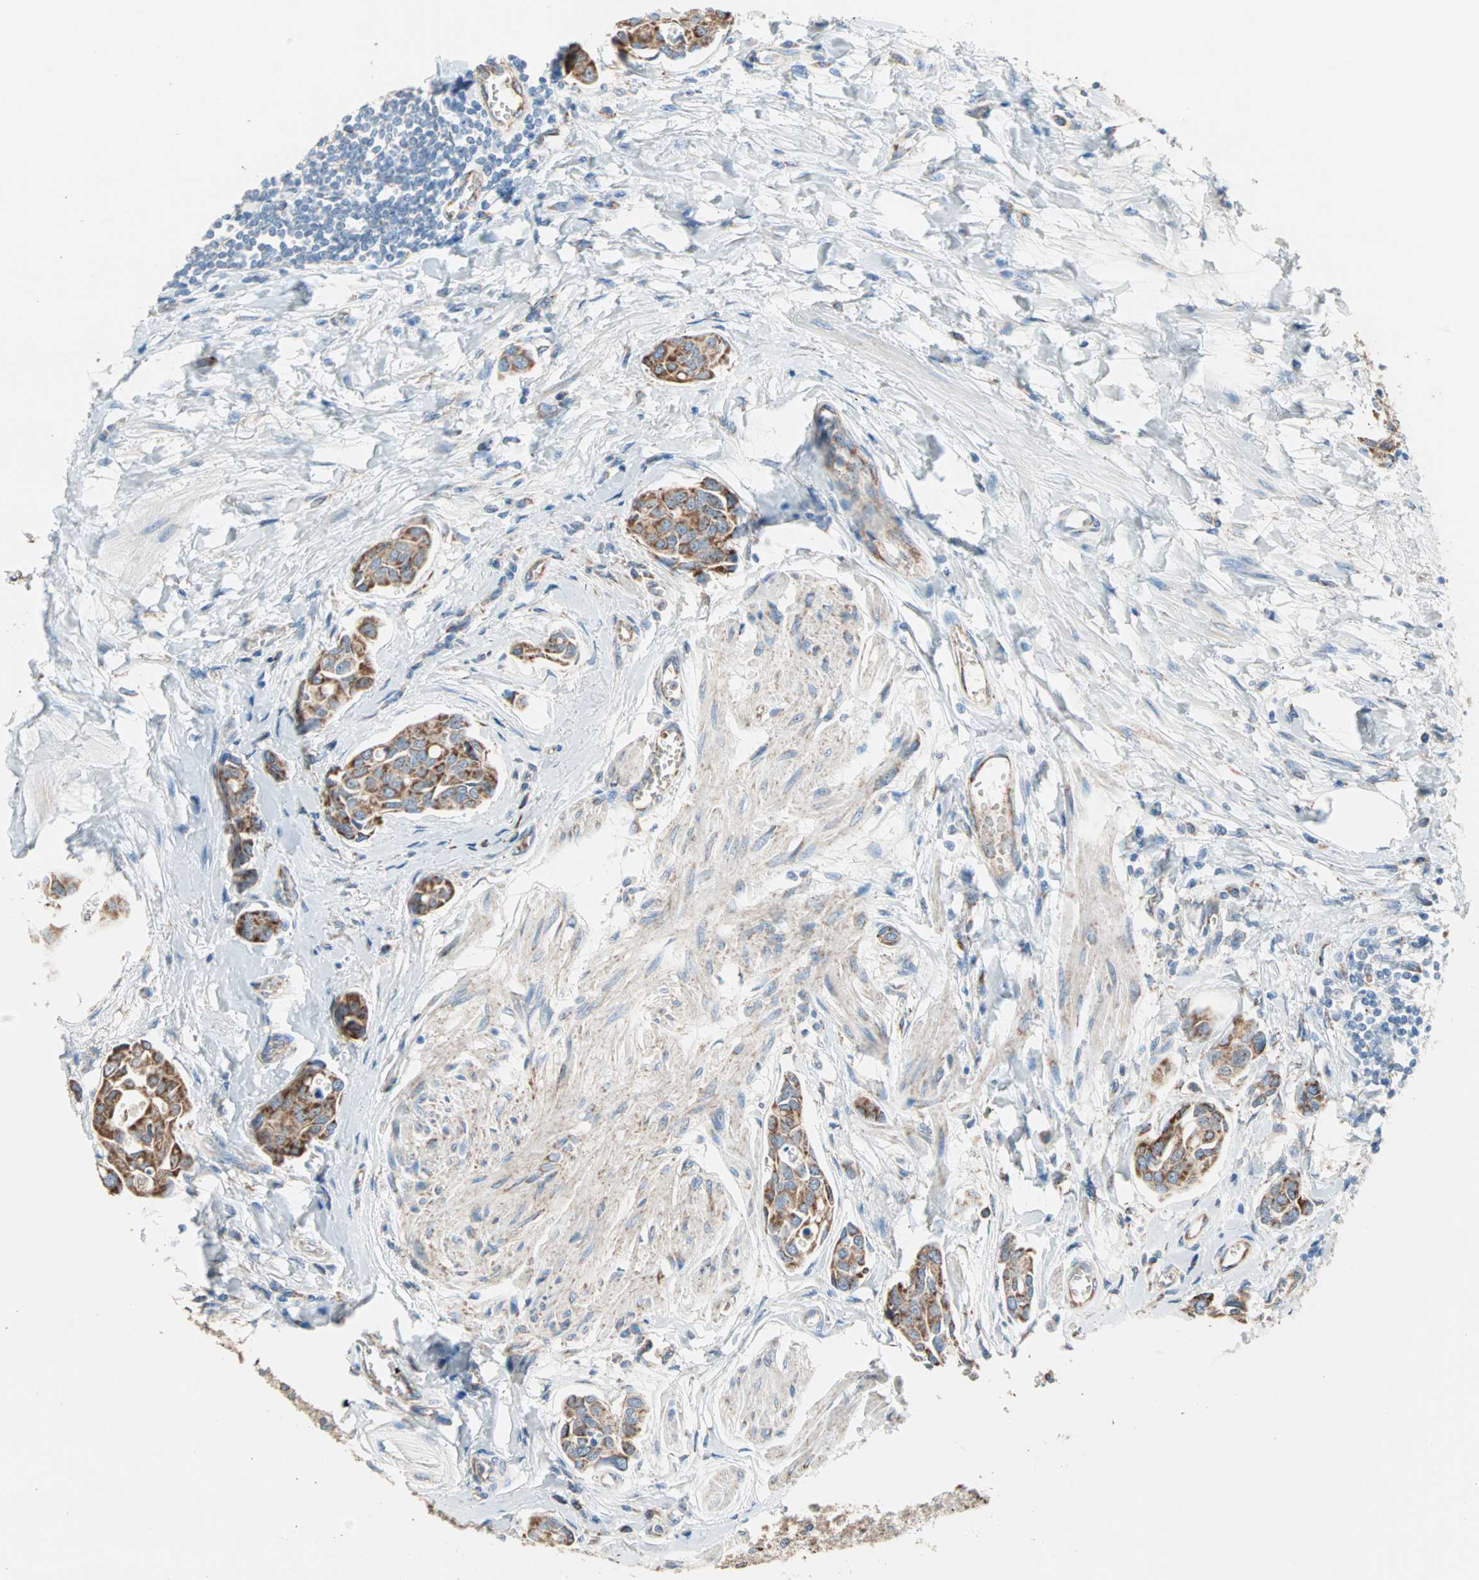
{"staining": {"intensity": "strong", "quantity": ">75%", "location": "cytoplasmic/membranous"}, "tissue": "urothelial cancer", "cell_type": "Tumor cells", "image_type": "cancer", "snomed": [{"axis": "morphology", "description": "Urothelial carcinoma, High grade"}, {"axis": "topography", "description": "Urinary bladder"}], "caption": "A brown stain highlights strong cytoplasmic/membranous expression of a protein in urothelial cancer tumor cells. (IHC, brightfield microscopy, high magnification).", "gene": "TST", "patient": {"sex": "male", "age": 78}}